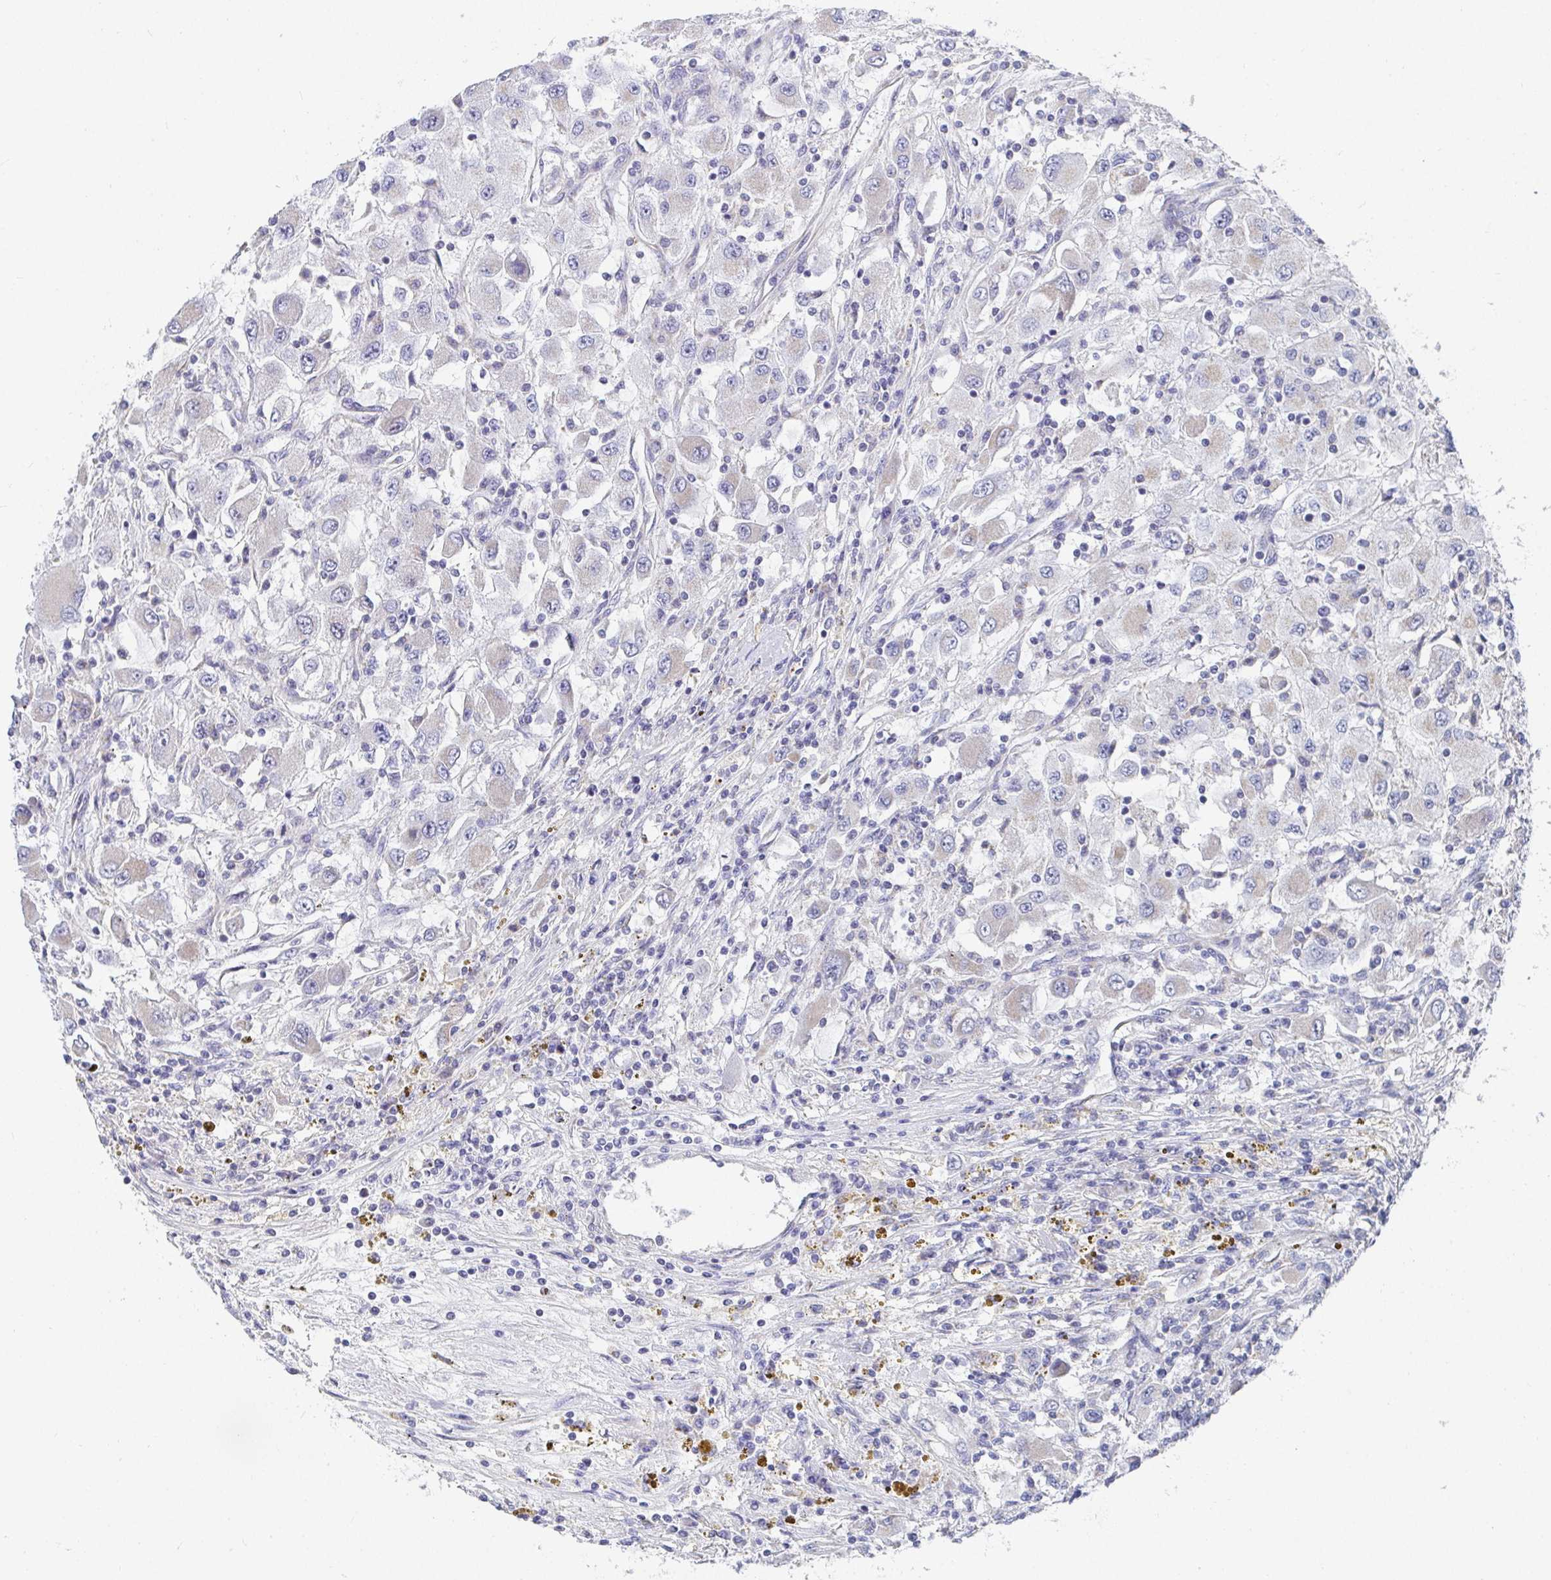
{"staining": {"intensity": "negative", "quantity": "none", "location": "none"}, "tissue": "renal cancer", "cell_type": "Tumor cells", "image_type": "cancer", "snomed": [{"axis": "morphology", "description": "Adenocarcinoma, NOS"}, {"axis": "topography", "description": "Kidney"}], "caption": "A high-resolution histopathology image shows IHC staining of renal cancer, which displays no significant positivity in tumor cells.", "gene": "ATP5F1C", "patient": {"sex": "female", "age": 67}}